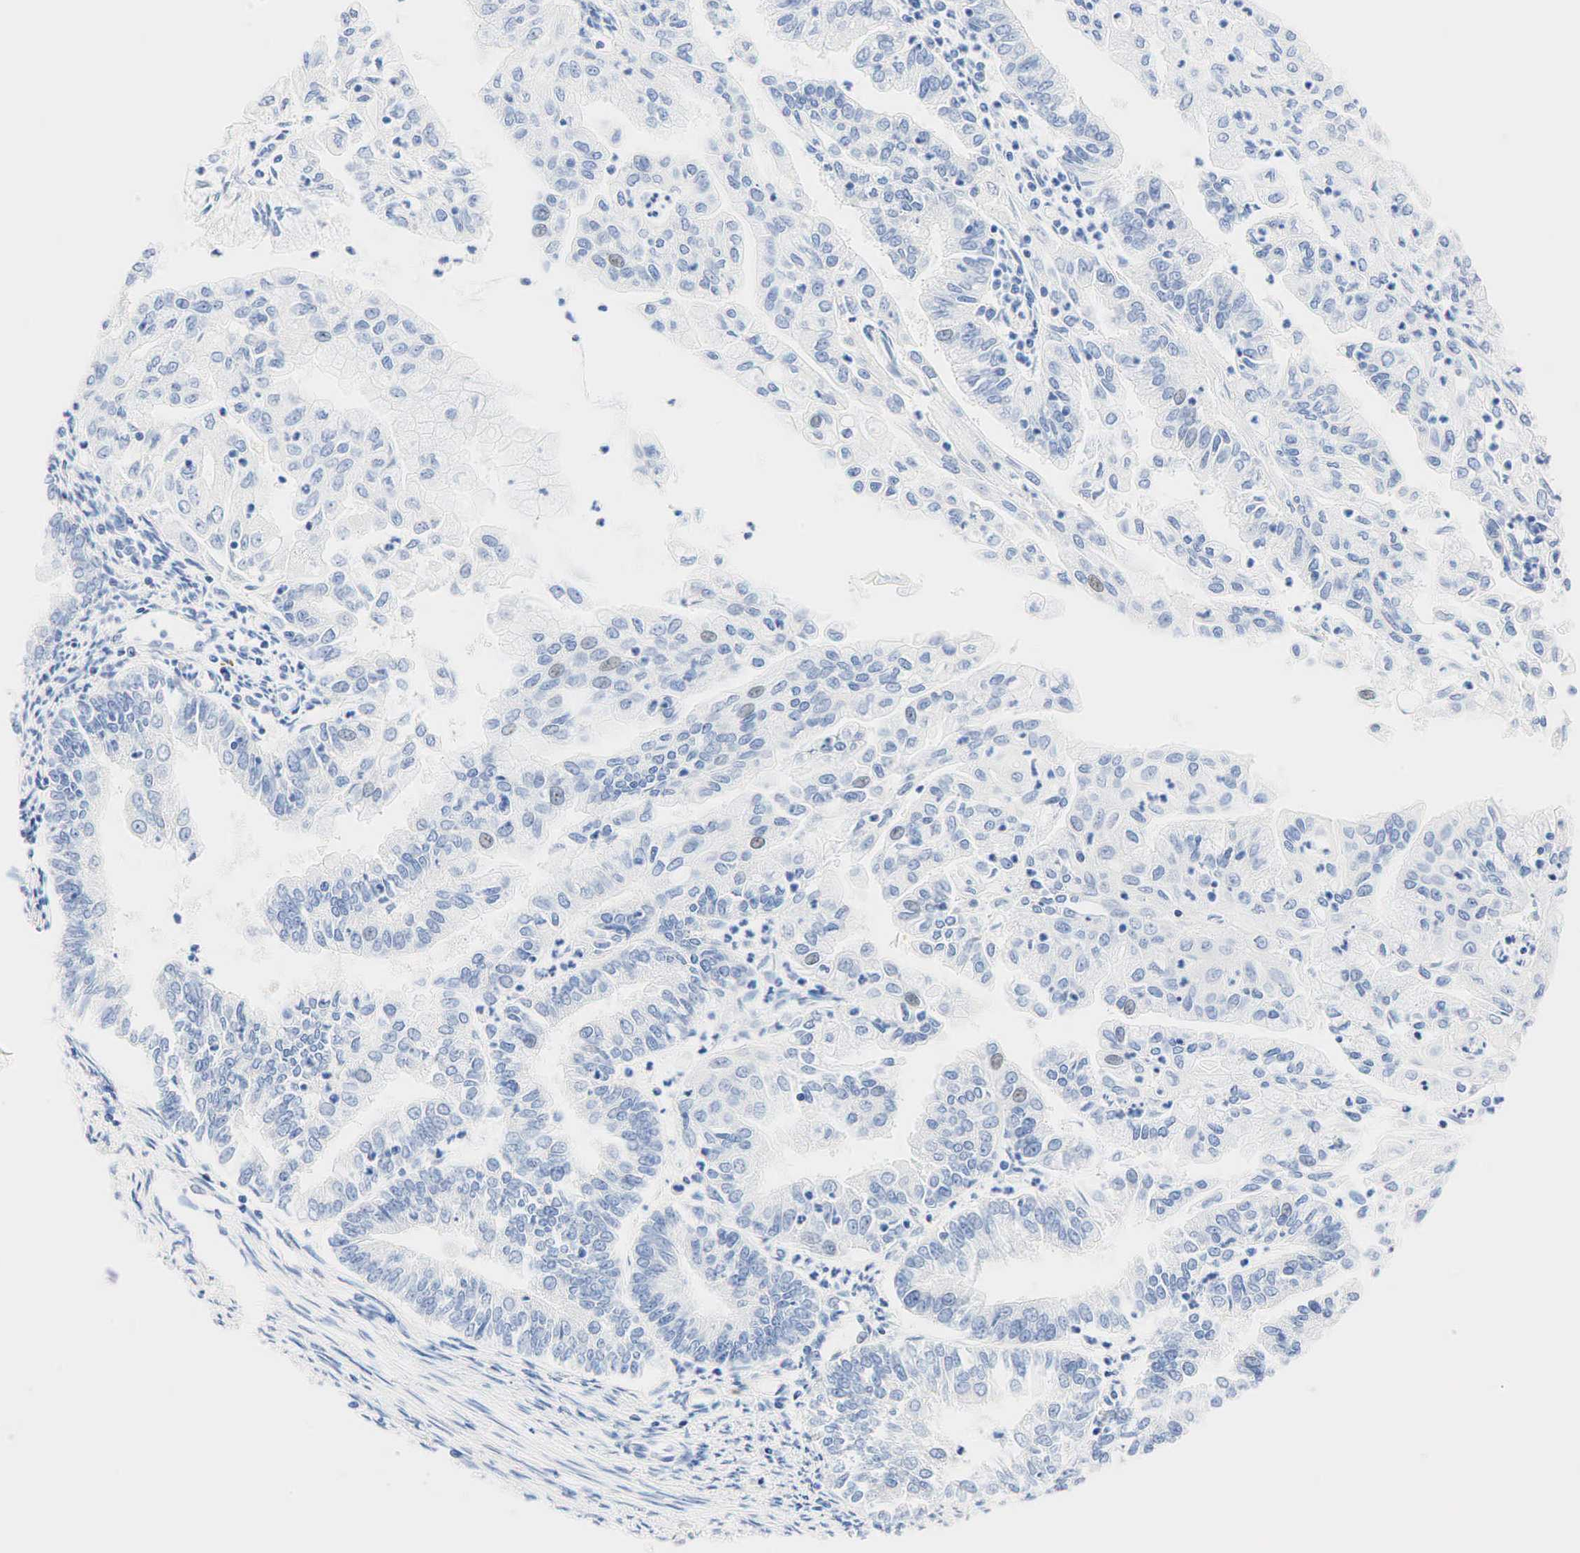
{"staining": {"intensity": "weak", "quantity": "<25%", "location": "nuclear"}, "tissue": "endometrial cancer", "cell_type": "Tumor cells", "image_type": "cancer", "snomed": [{"axis": "morphology", "description": "Adenocarcinoma, NOS"}, {"axis": "topography", "description": "Endometrium"}], "caption": "Protein analysis of endometrial adenocarcinoma shows no significant staining in tumor cells.", "gene": "NKX2-1", "patient": {"sex": "female", "age": 75}}